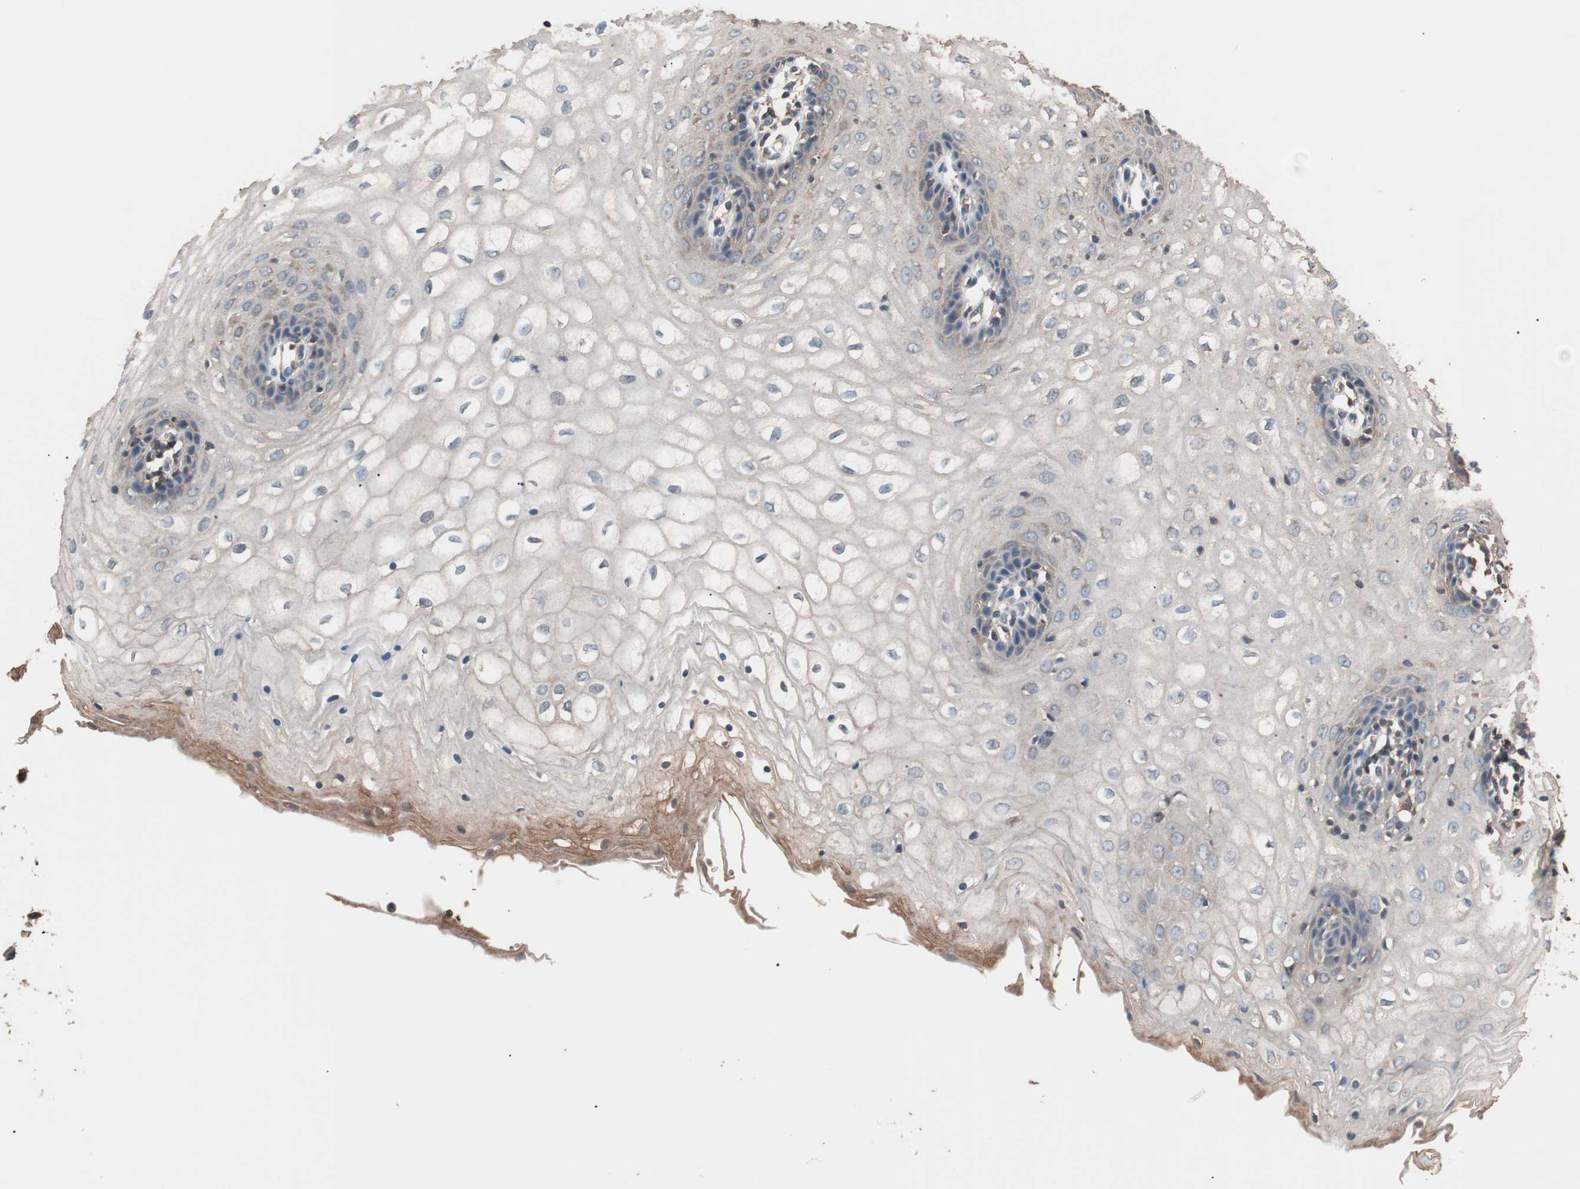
{"staining": {"intensity": "moderate", "quantity": "25%-75%", "location": "cytoplasmic/membranous"}, "tissue": "vagina", "cell_type": "Squamous epithelial cells", "image_type": "normal", "snomed": [{"axis": "morphology", "description": "Normal tissue, NOS"}, {"axis": "topography", "description": "Vagina"}], "caption": "Squamous epithelial cells exhibit medium levels of moderate cytoplasmic/membranous staining in about 25%-75% of cells in normal human vagina. The staining was performed using DAB, with brown indicating positive protein expression. Nuclei are stained blue with hematoxylin.", "gene": "GLYCTK", "patient": {"sex": "female", "age": 34}}